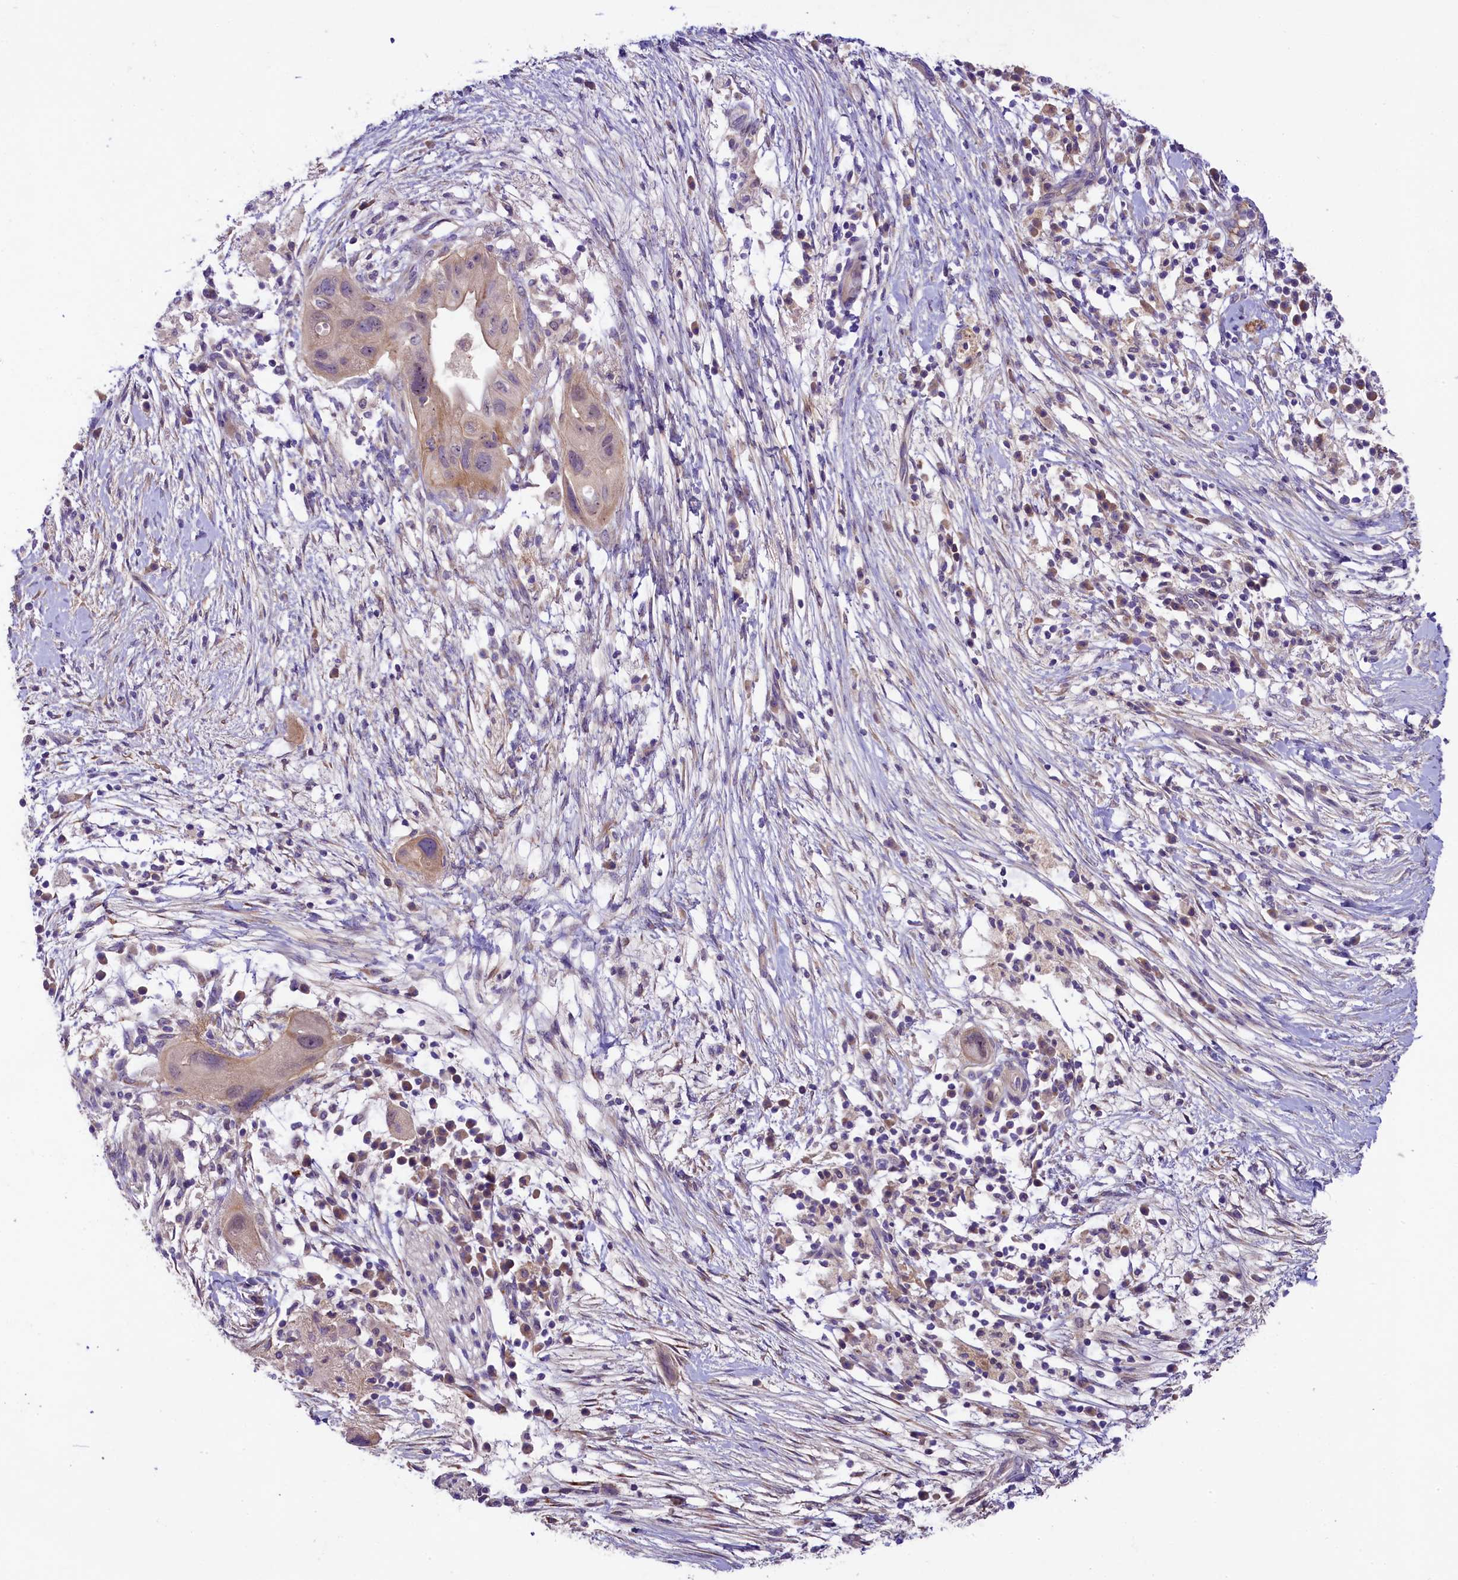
{"staining": {"intensity": "negative", "quantity": "none", "location": "none"}, "tissue": "pancreatic cancer", "cell_type": "Tumor cells", "image_type": "cancer", "snomed": [{"axis": "morphology", "description": "Adenocarcinoma, NOS"}, {"axis": "topography", "description": "Pancreas"}], "caption": "IHC photomicrograph of pancreatic cancer (adenocarcinoma) stained for a protein (brown), which exhibits no positivity in tumor cells. The staining is performed using DAB brown chromogen with nuclei counter-stained in using hematoxylin.", "gene": "UBXN6", "patient": {"sex": "male", "age": 68}}